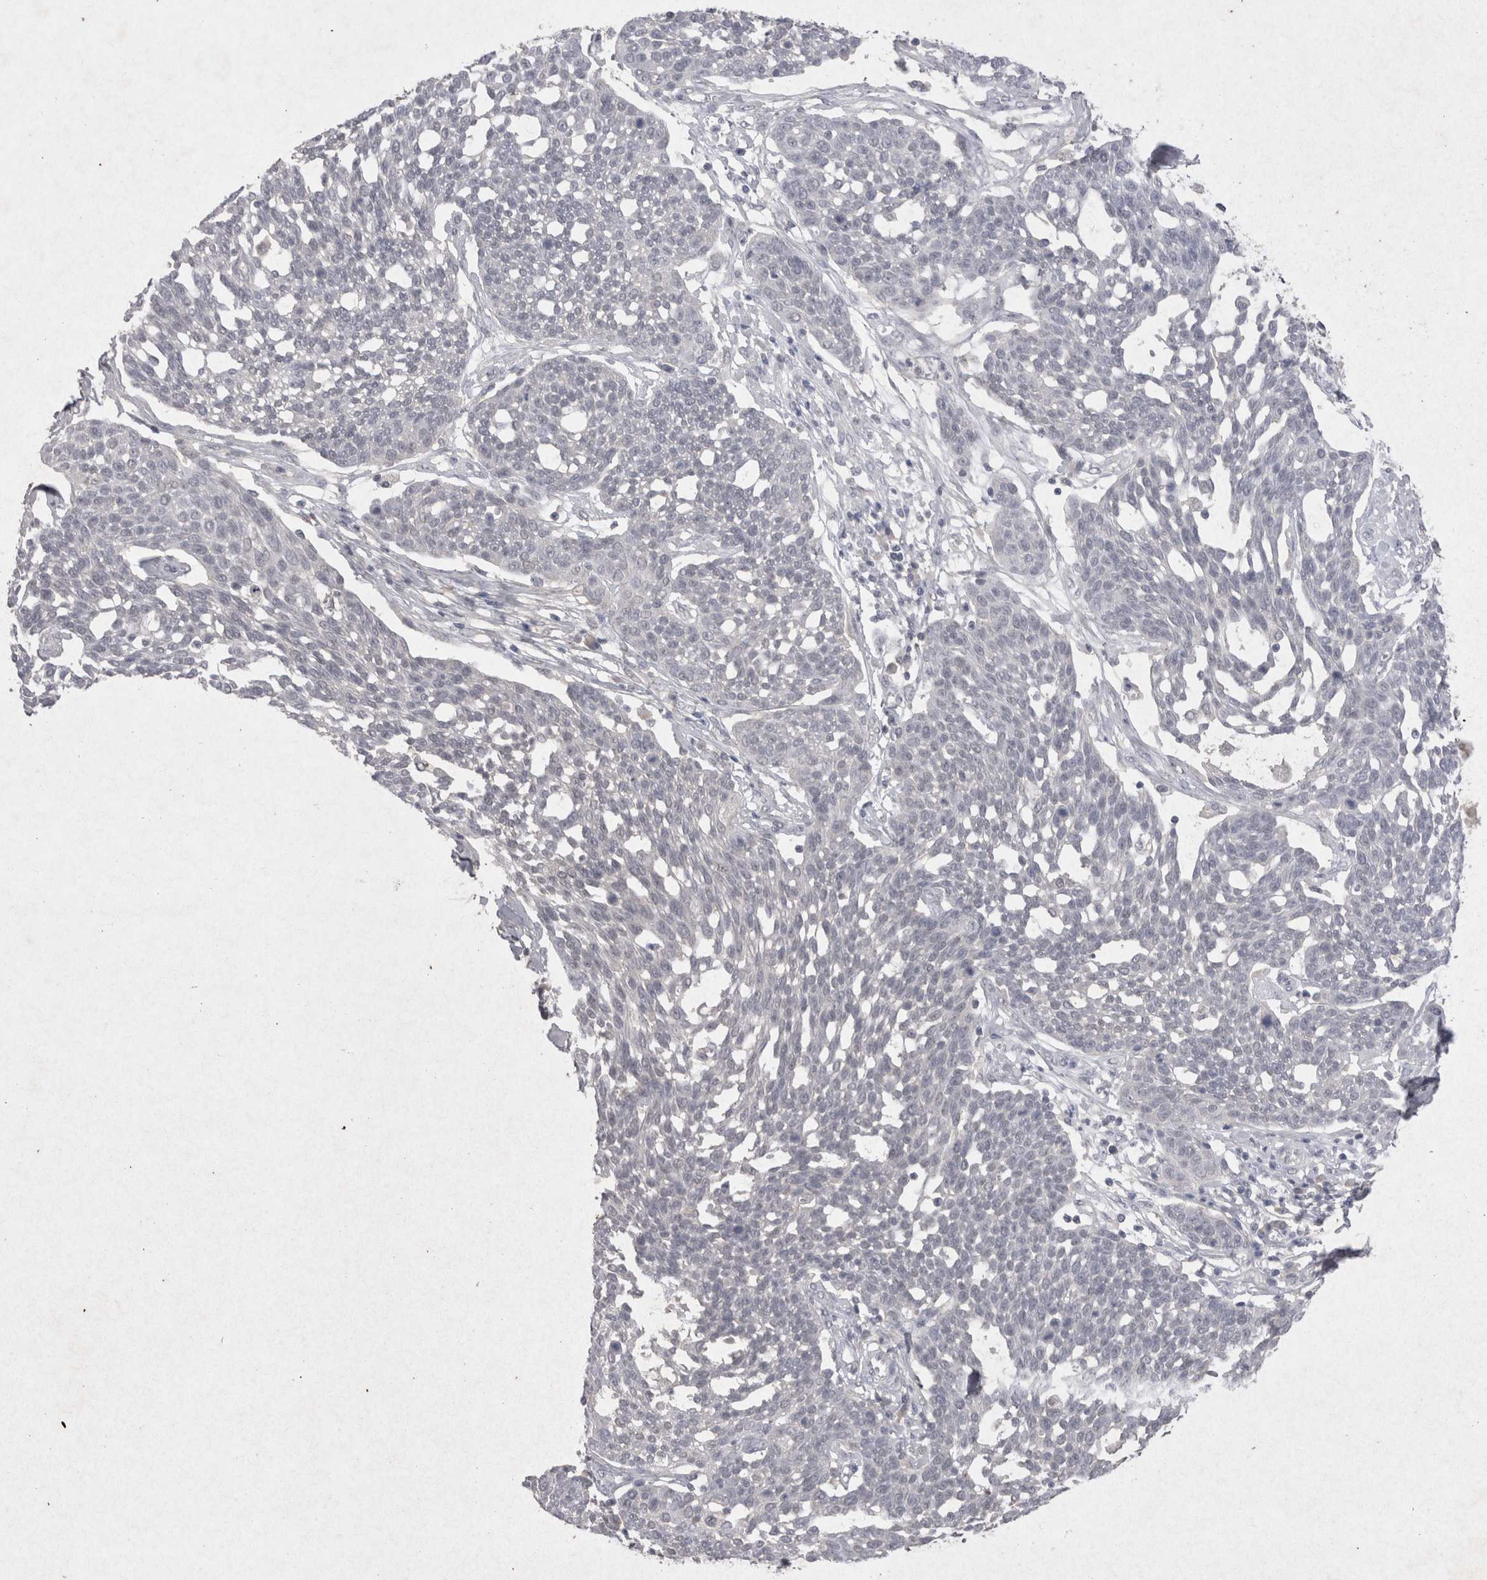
{"staining": {"intensity": "negative", "quantity": "none", "location": "none"}, "tissue": "cervical cancer", "cell_type": "Tumor cells", "image_type": "cancer", "snomed": [{"axis": "morphology", "description": "Squamous cell carcinoma, NOS"}, {"axis": "topography", "description": "Cervix"}], "caption": "DAB (3,3'-diaminobenzidine) immunohistochemical staining of squamous cell carcinoma (cervical) shows no significant expression in tumor cells.", "gene": "LYVE1", "patient": {"sex": "female", "age": 34}}